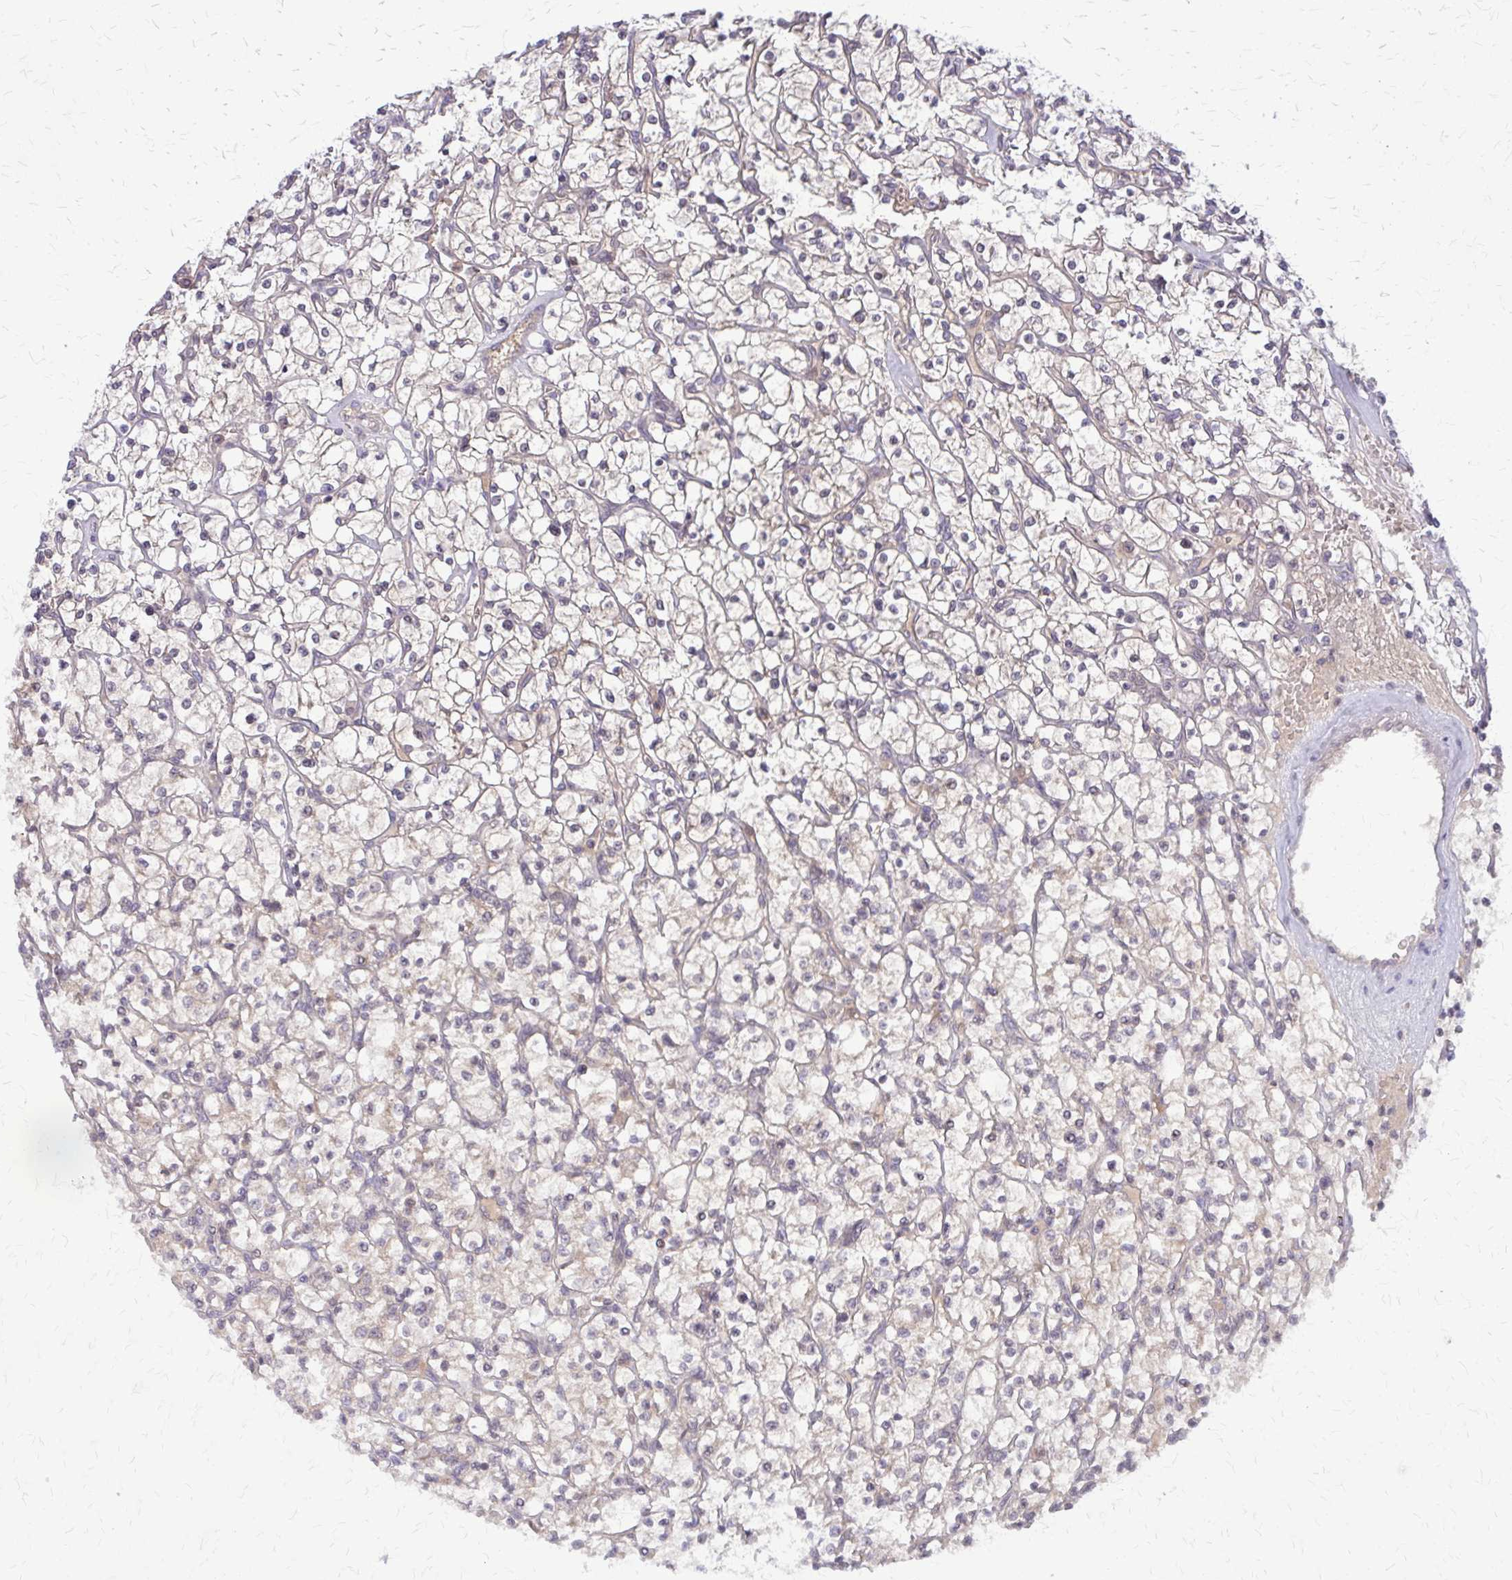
{"staining": {"intensity": "negative", "quantity": "none", "location": "none"}, "tissue": "renal cancer", "cell_type": "Tumor cells", "image_type": "cancer", "snomed": [{"axis": "morphology", "description": "Adenocarcinoma, NOS"}, {"axis": "topography", "description": "Kidney"}], "caption": "This is an immunohistochemistry (IHC) photomicrograph of human renal adenocarcinoma. There is no positivity in tumor cells.", "gene": "GLRX", "patient": {"sex": "female", "age": 64}}